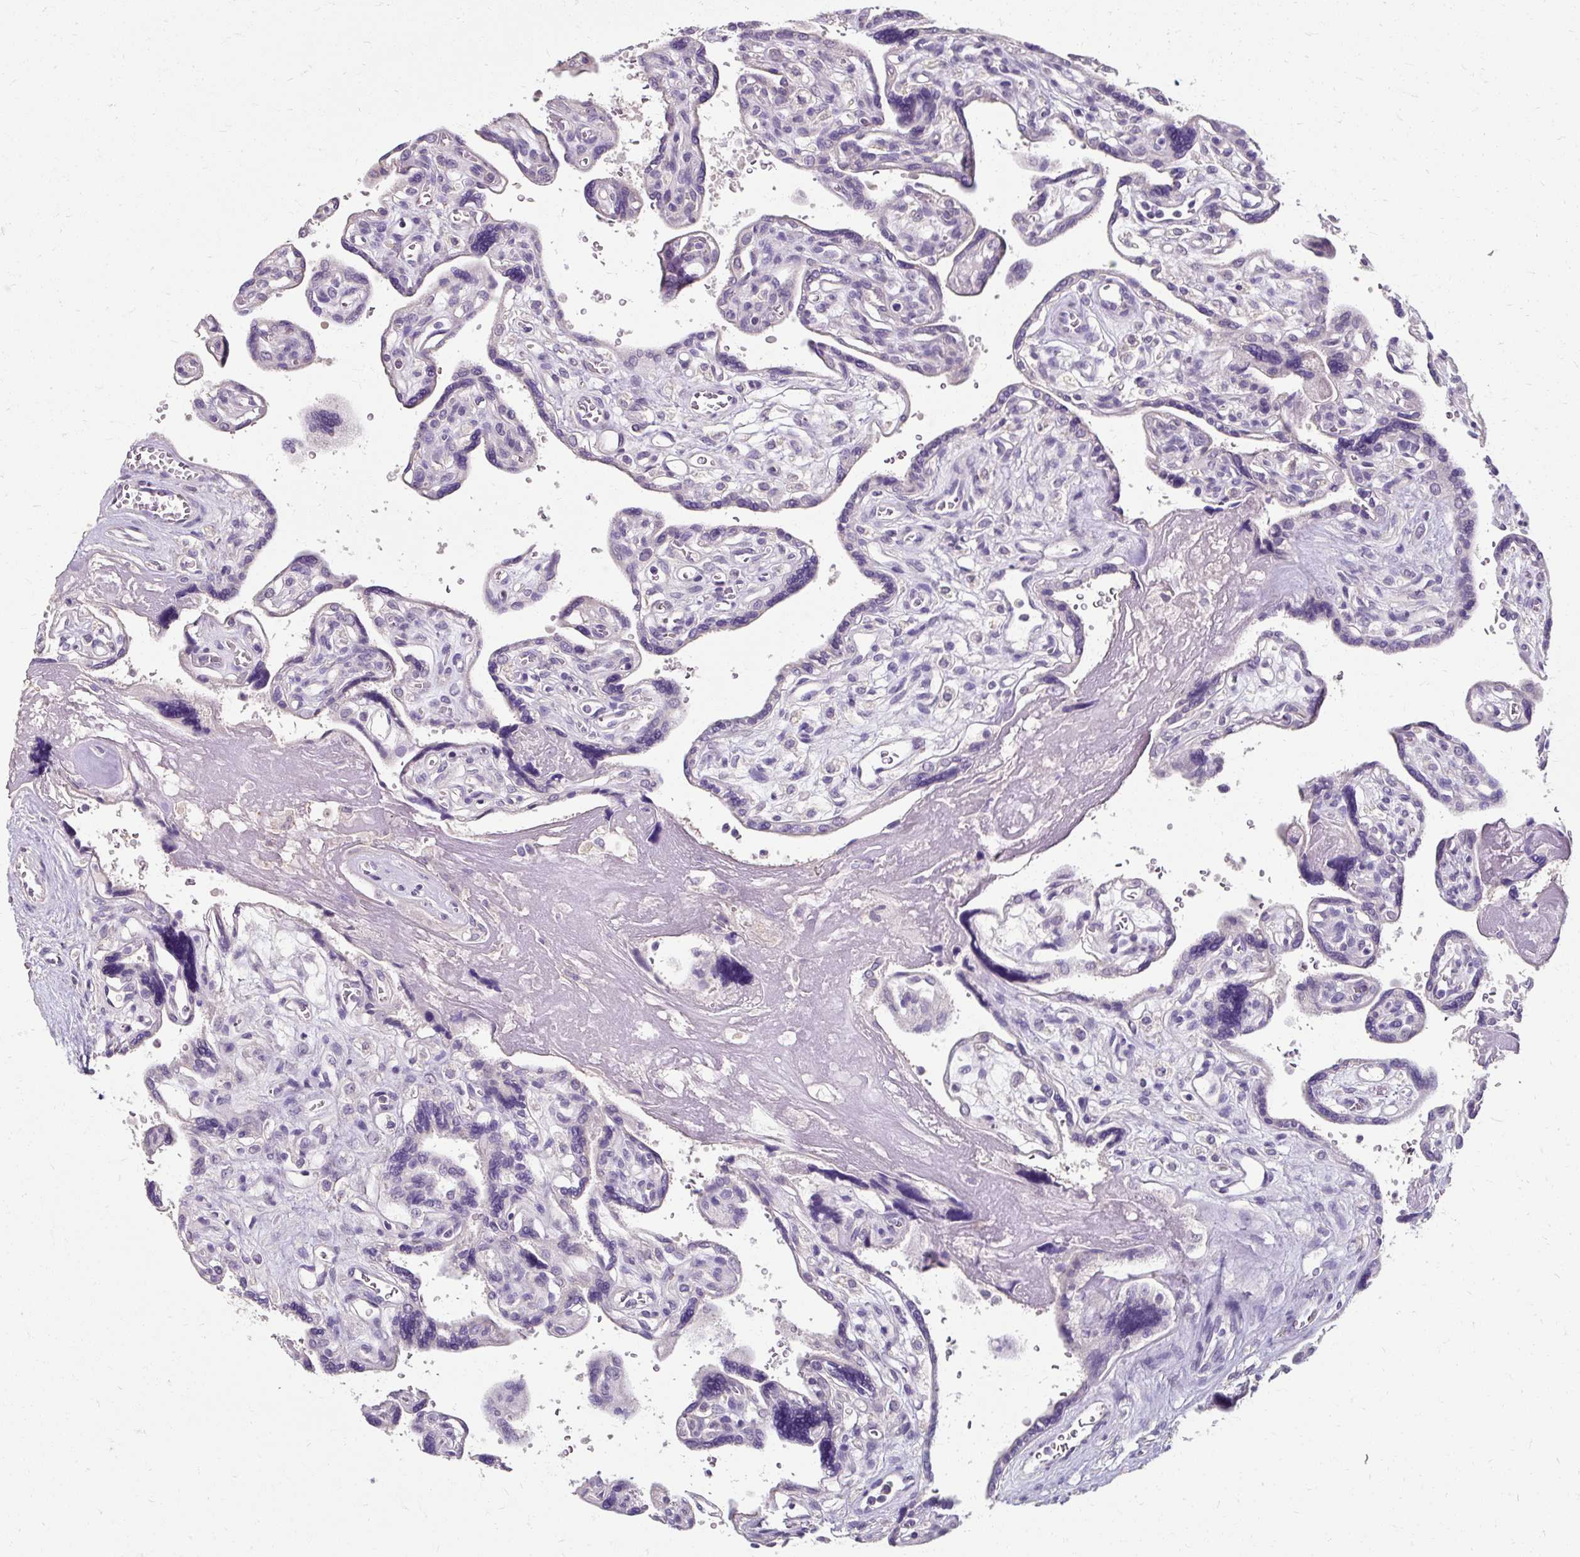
{"staining": {"intensity": "negative", "quantity": "none", "location": "none"}, "tissue": "placenta", "cell_type": "Decidual cells", "image_type": "normal", "snomed": [{"axis": "morphology", "description": "Normal tissue, NOS"}, {"axis": "topography", "description": "Placenta"}], "caption": "This is a image of IHC staining of unremarkable placenta, which shows no expression in decidual cells. (DAB IHC with hematoxylin counter stain).", "gene": "KLHL24", "patient": {"sex": "female", "age": 39}}